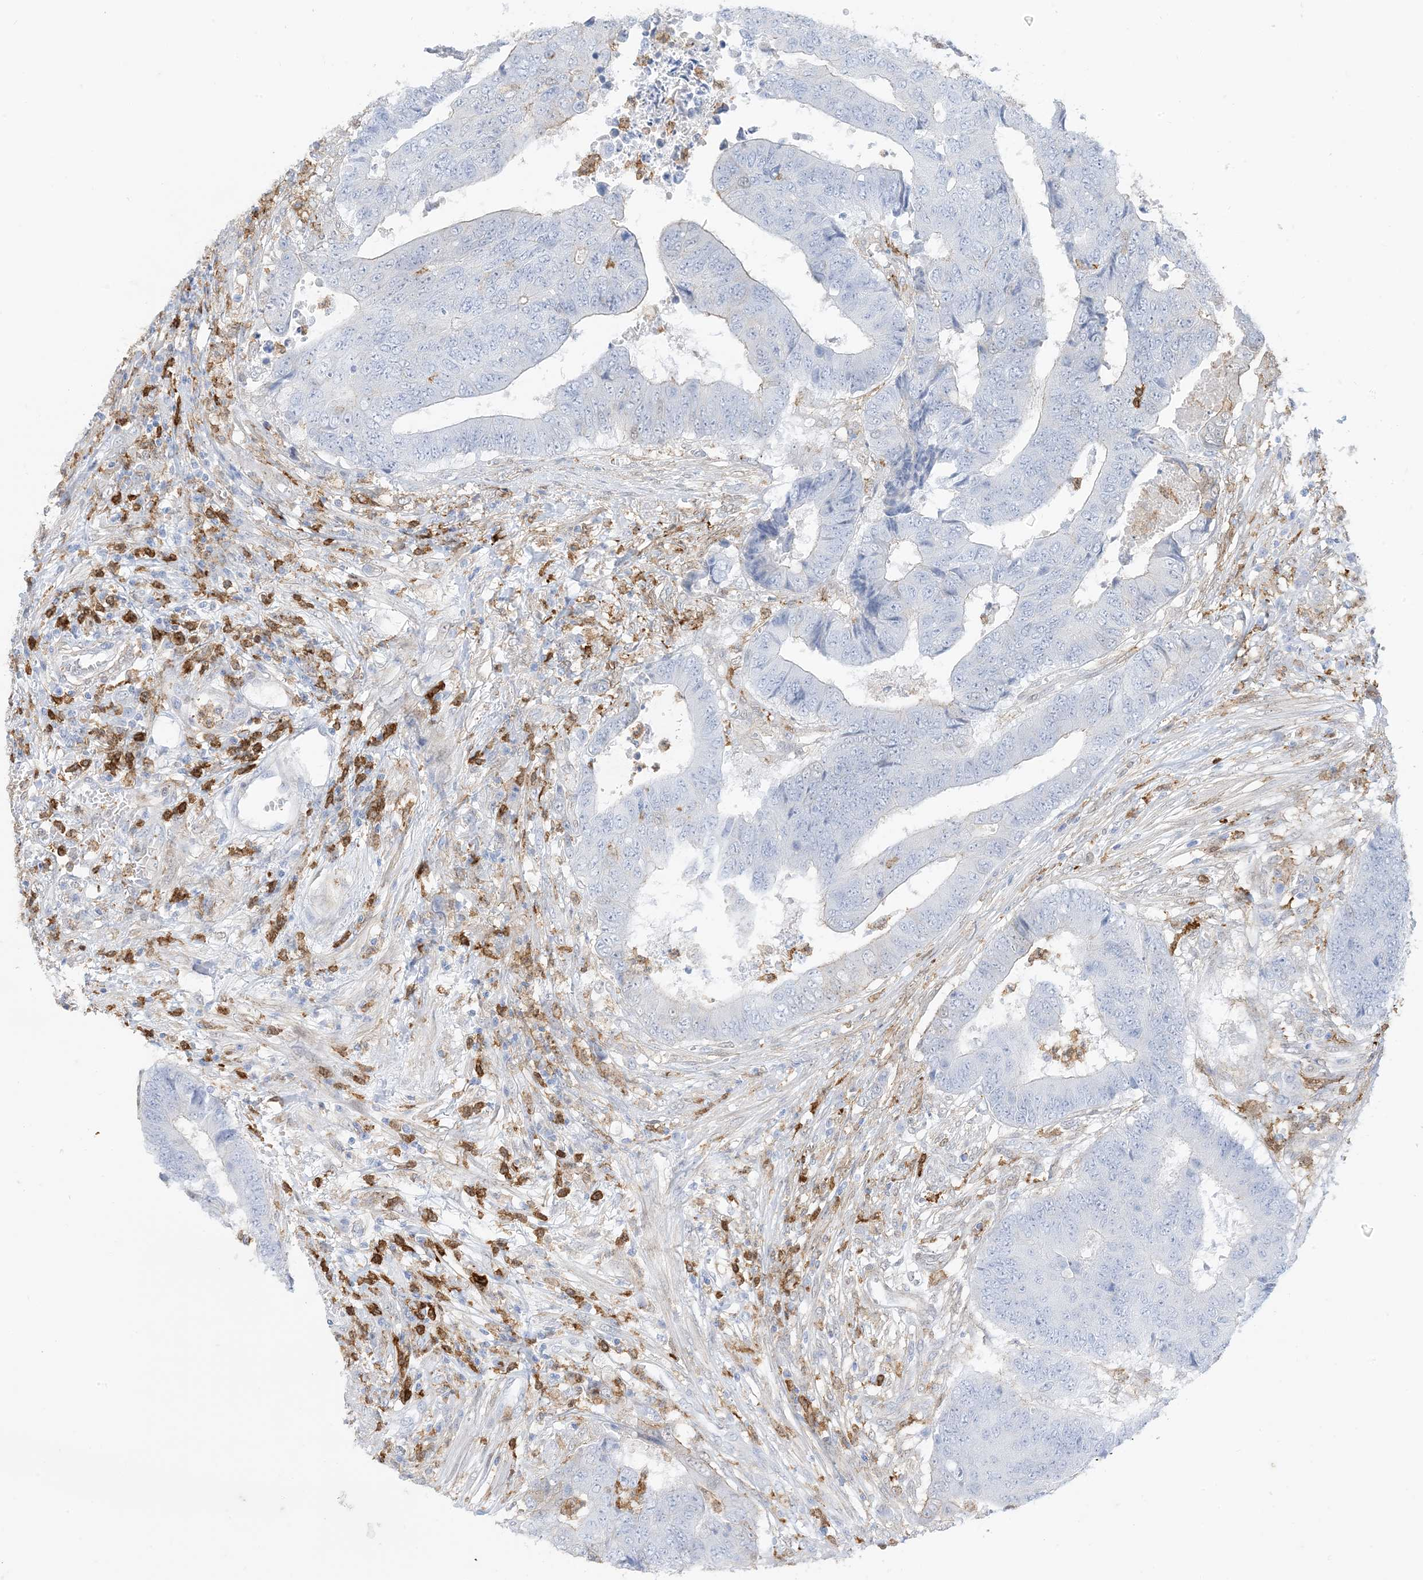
{"staining": {"intensity": "negative", "quantity": "none", "location": "none"}, "tissue": "colorectal cancer", "cell_type": "Tumor cells", "image_type": "cancer", "snomed": [{"axis": "morphology", "description": "Adenocarcinoma, NOS"}, {"axis": "topography", "description": "Rectum"}], "caption": "Photomicrograph shows no protein staining in tumor cells of adenocarcinoma (colorectal) tissue.", "gene": "GSN", "patient": {"sex": "male", "age": 84}}